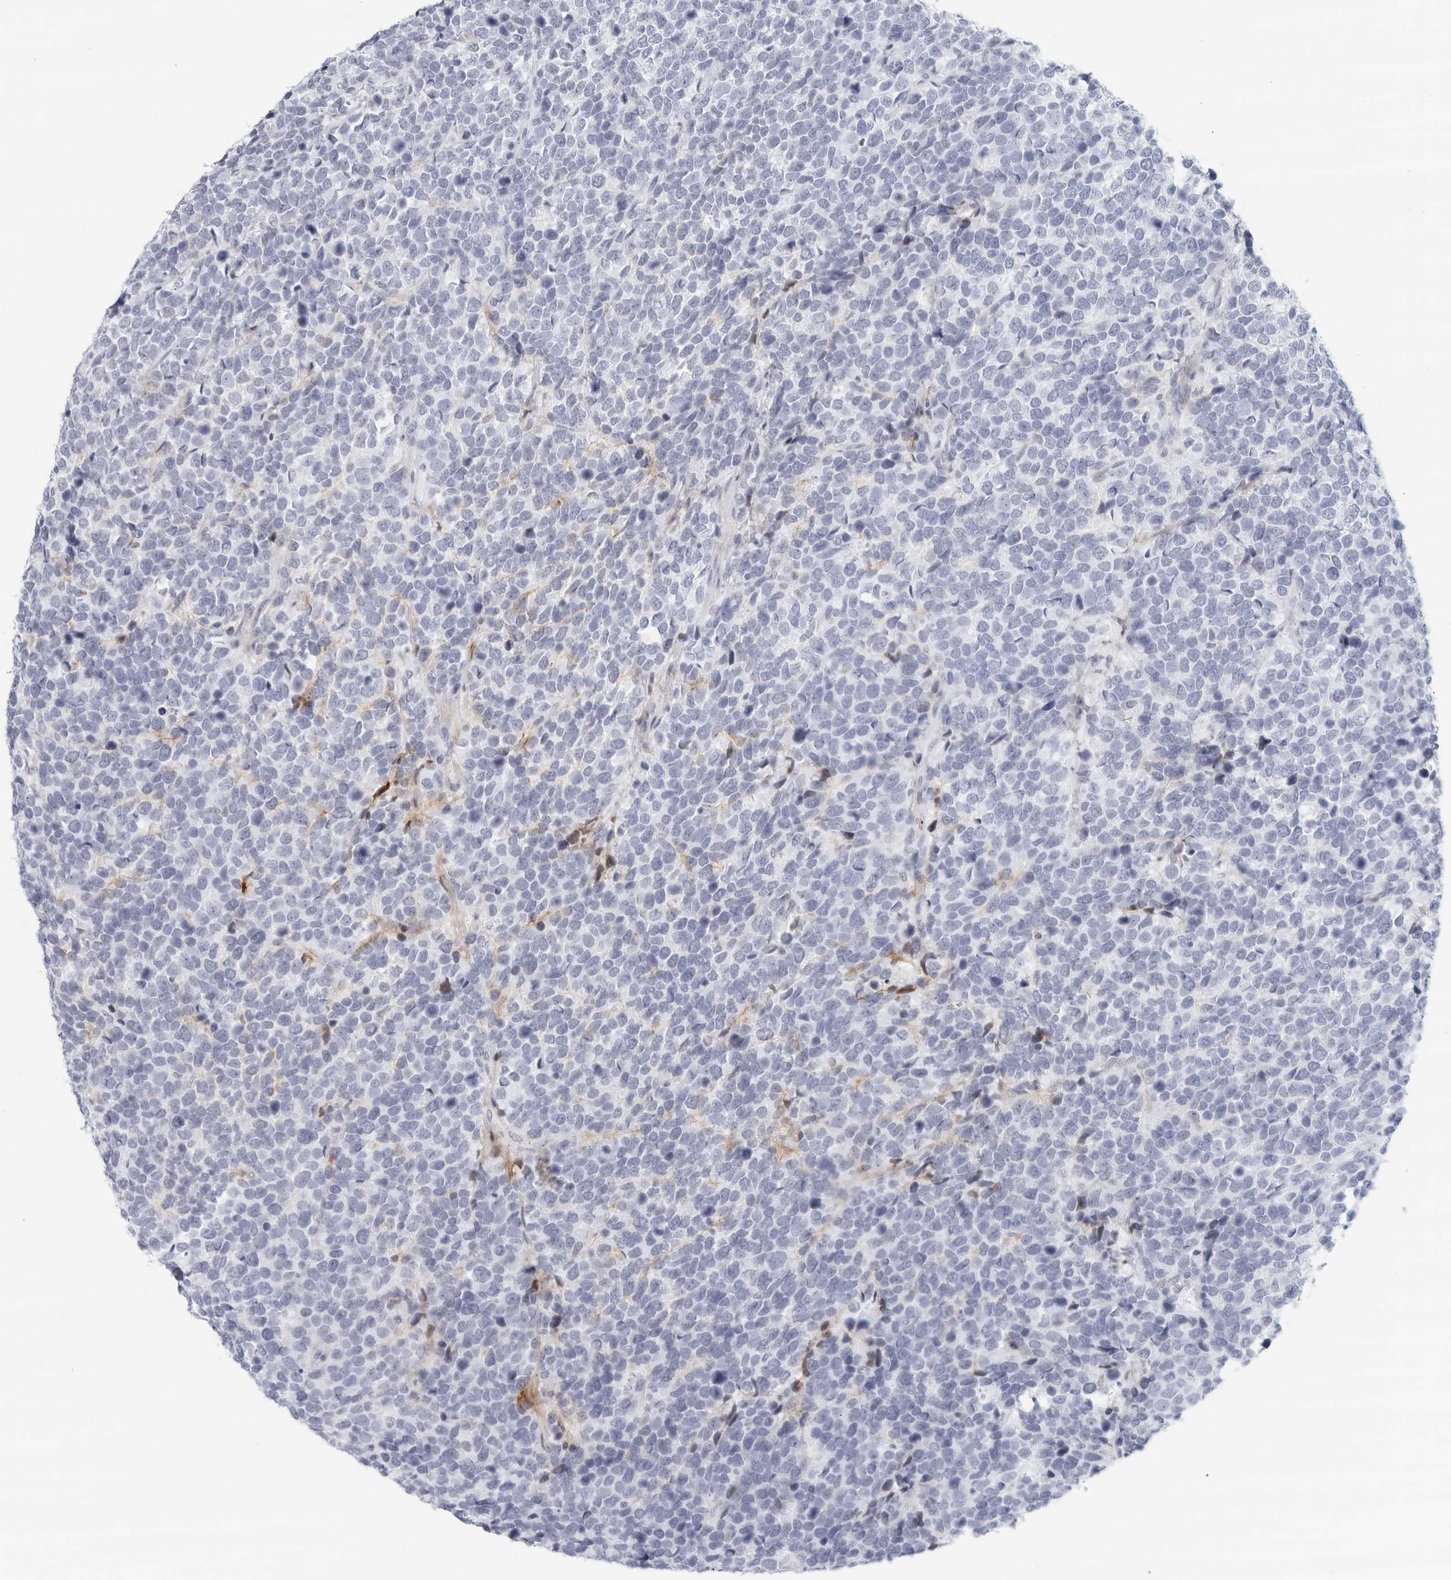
{"staining": {"intensity": "negative", "quantity": "none", "location": "none"}, "tissue": "urothelial cancer", "cell_type": "Tumor cells", "image_type": "cancer", "snomed": [{"axis": "morphology", "description": "Urothelial carcinoma, High grade"}, {"axis": "topography", "description": "Urinary bladder"}], "caption": "This micrograph is of urothelial cancer stained with immunohistochemistry to label a protein in brown with the nuclei are counter-stained blue. There is no expression in tumor cells. Brightfield microscopy of immunohistochemistry stained with DAB (3,3'-diaminobenzidine) (brown) and hematoxylin (blue), captured at high magnification.", "gene": "FGG", "patient": {"sex": "female", "age": 82}}